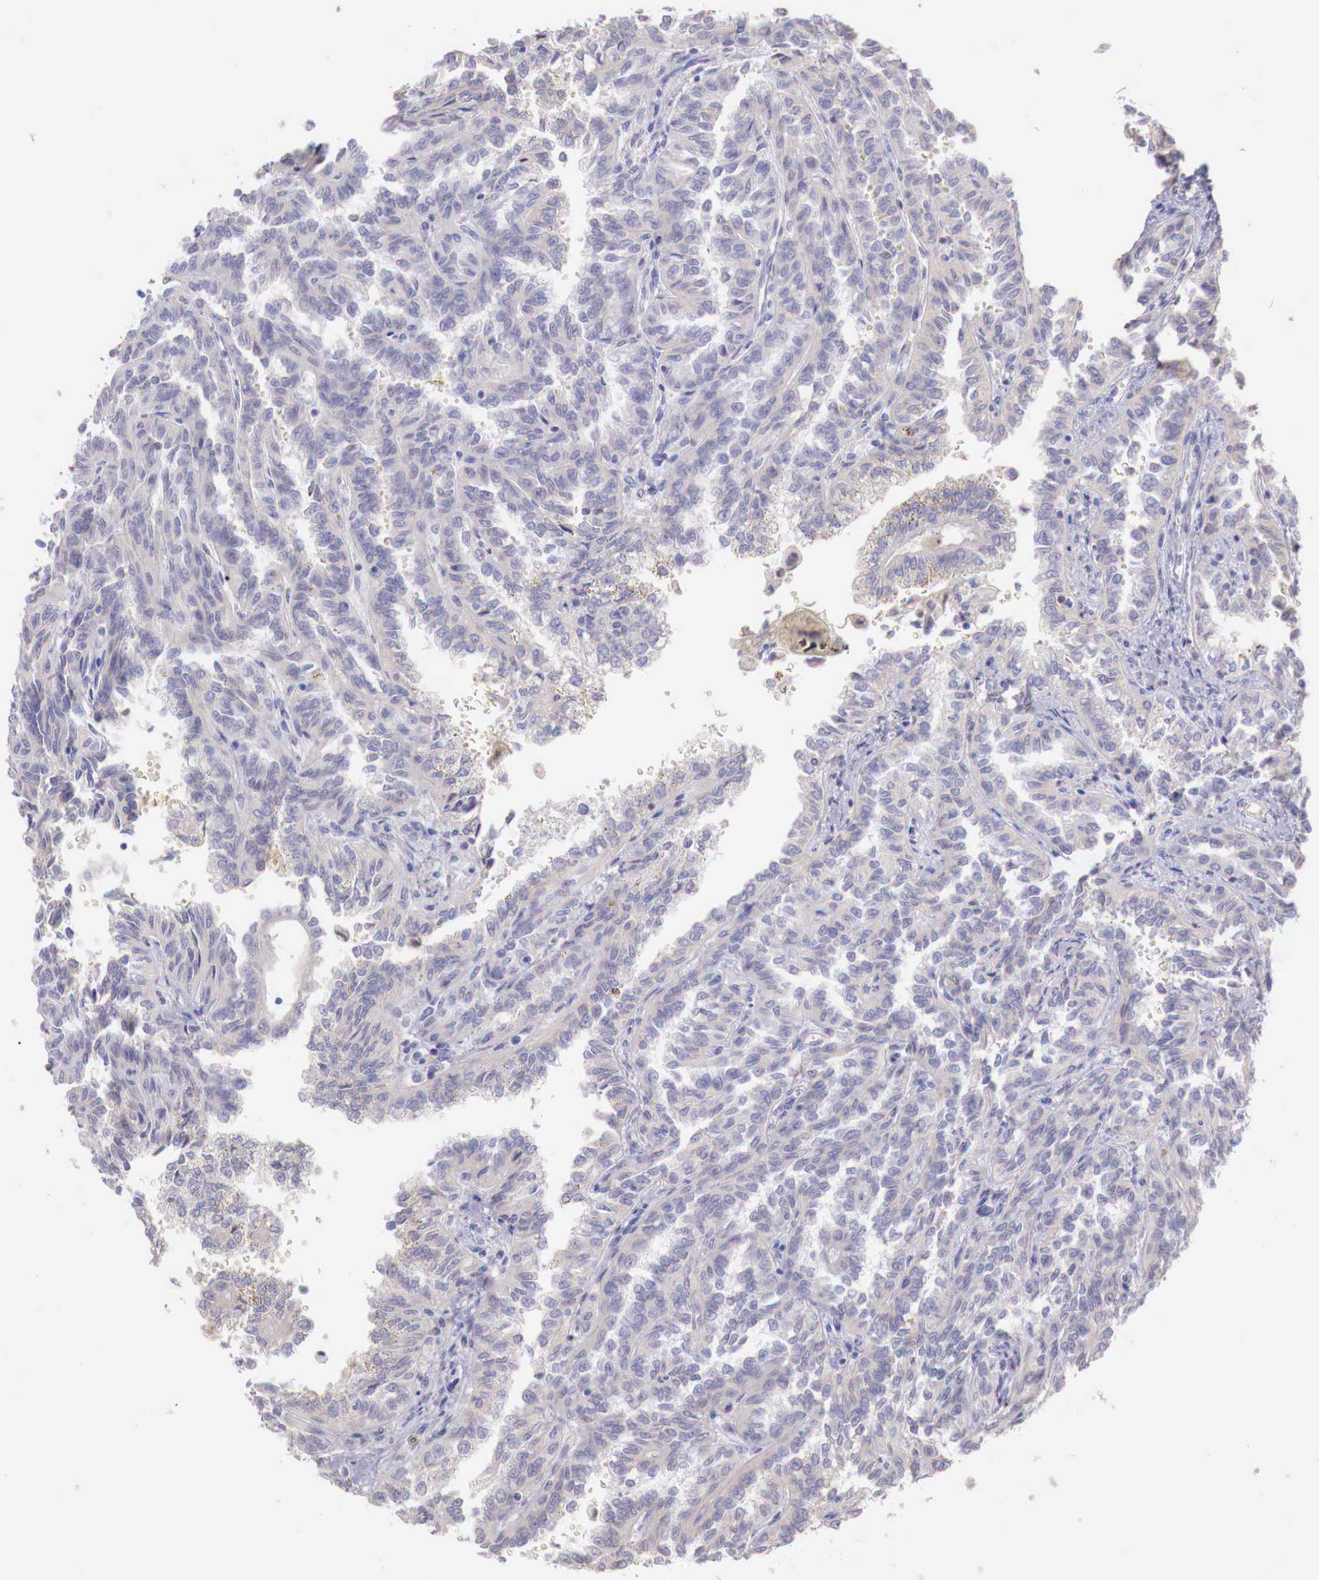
{"staining": {"intensity": "weak", "quantity": "<25%", "location": "cytoplasmic/membranous"}, "tissue": "renal cancer", "cell_type": "Tumor cells", "image_type": "cancer", "snomed": [{"axis": "morphology", "description": "Inflammation, NOS"}, {"axis": "morphology", "description": "Adenocarcinoma, NOS"}, {"axis": "topography", "description": "Kidney"}], "caption": "Tumor cells are negative for brown protein staining in renal cancer.", "gene": "XPNPEP2", "patient": {"sex": "male", "age": 68}}